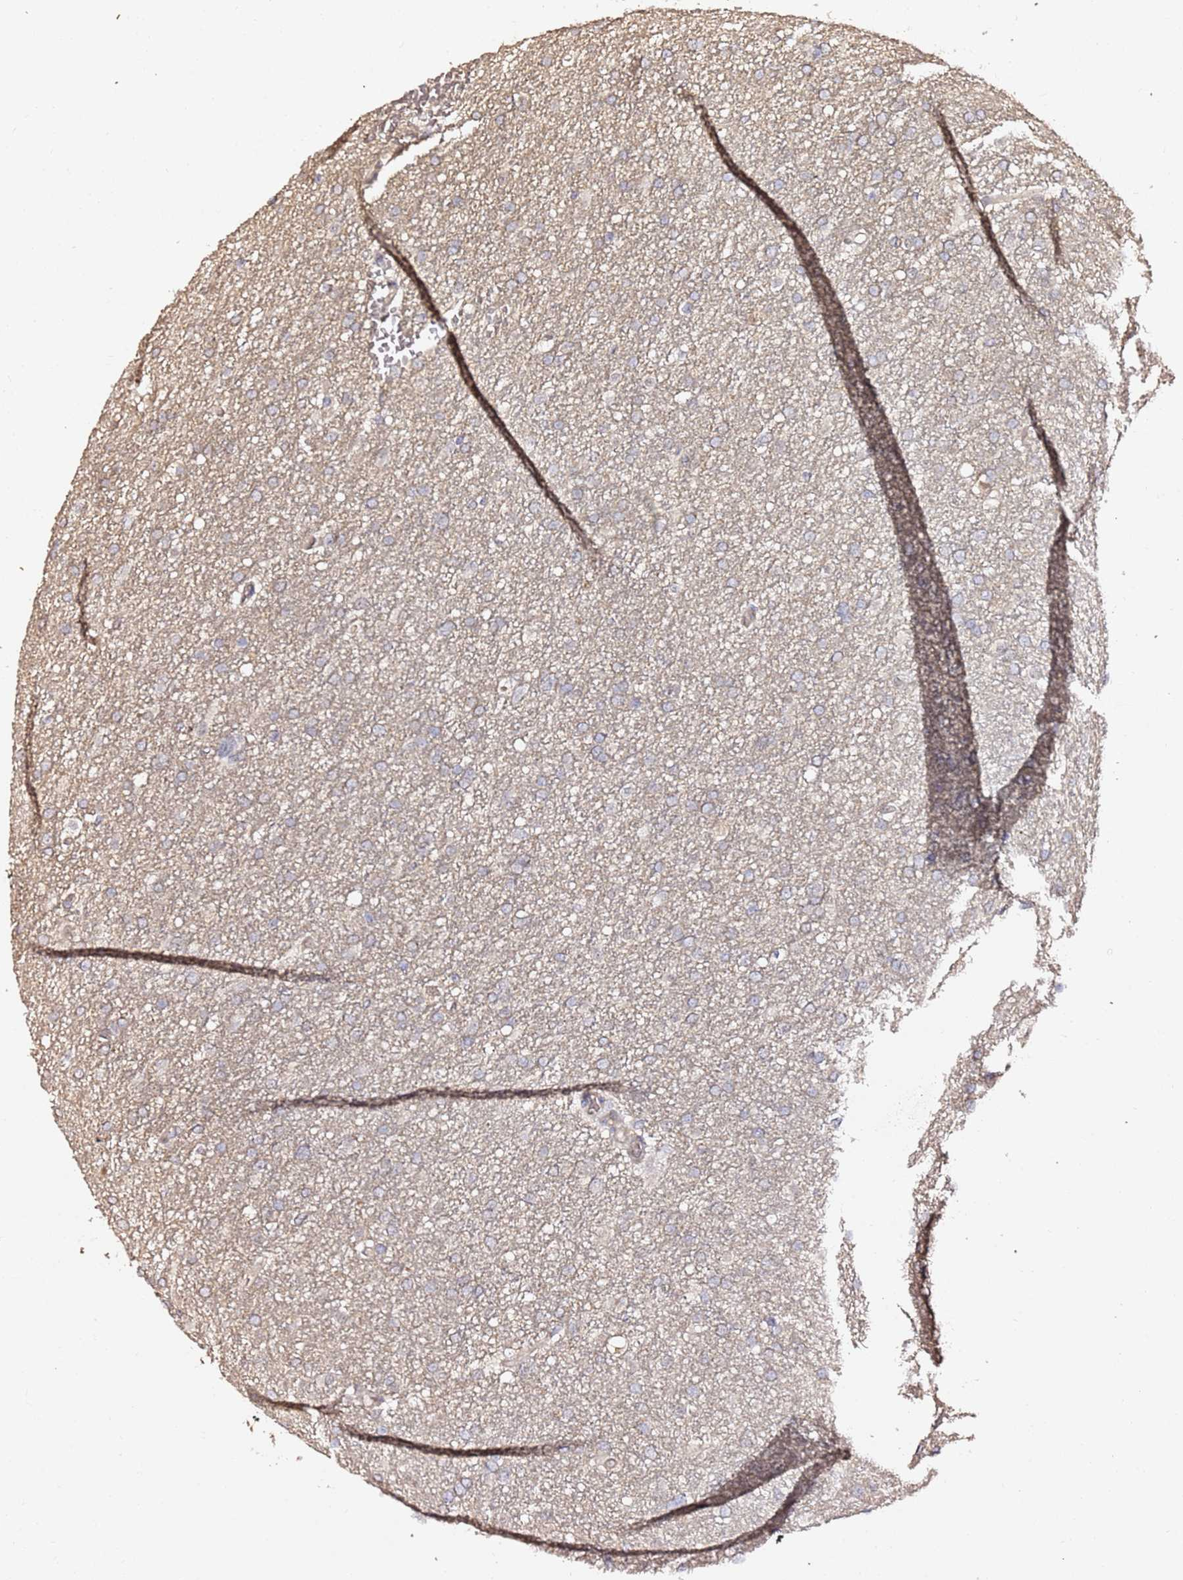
{"staining": {"intensity": "negative", "quantity": "none", "location": "none"}, "tissue": "glioma", "cell_type": "Tumor cells", "image_type": "cancer", "snomed": [{"axis": "morphology", "description": "Glioma, malignant, High grade"}, {"axis": "topography", "description": "Cerebral cortex"}], "caption": "Malignant glioma (high-grade) stained for a protein using immunohistochemistry reveals no staining tumor cells.", "gene": "HSD17B7", "patient": {"sex": "female", "age": 36}}